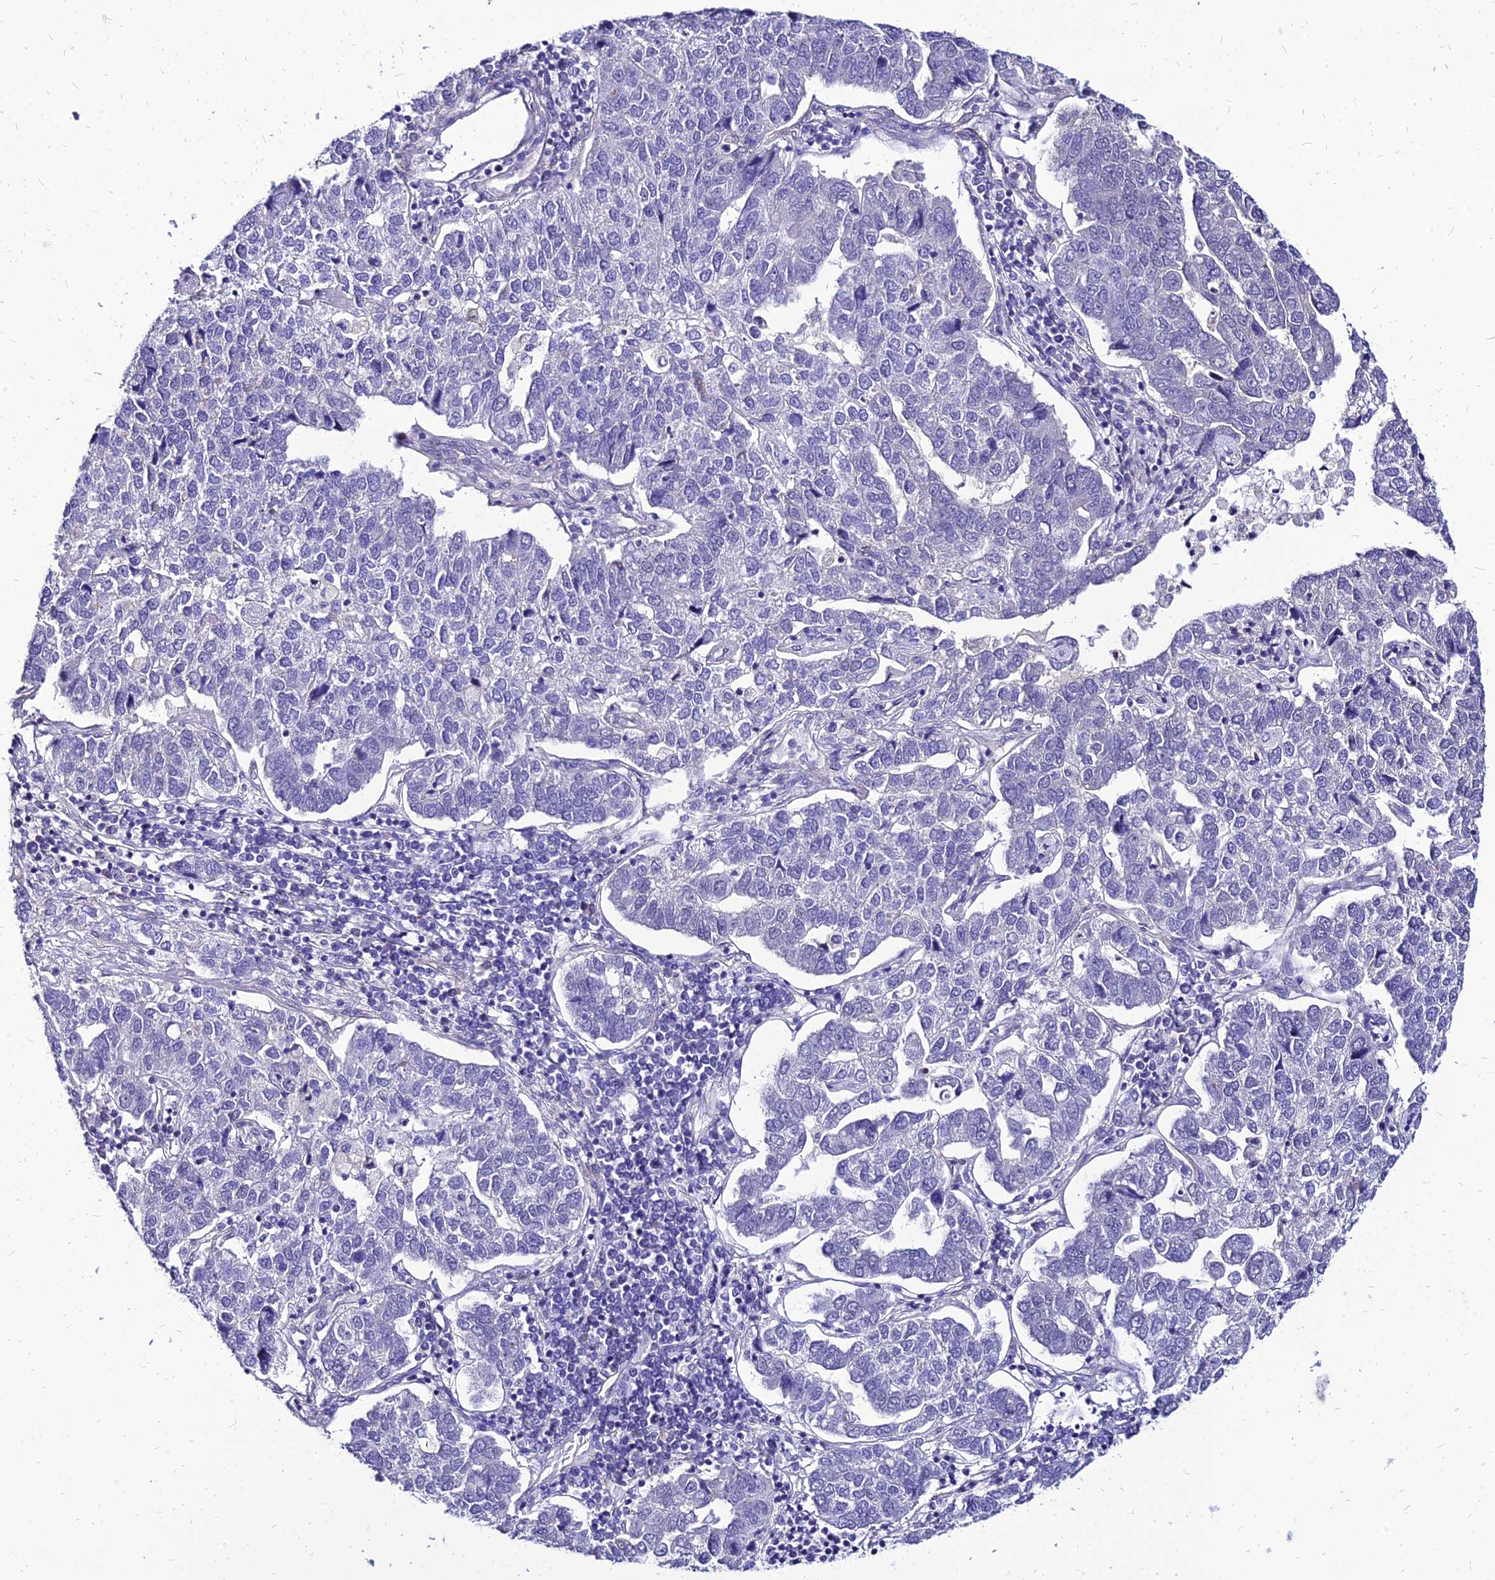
{"staining": {"intensity": "negative", "quantity": "none", "location": "none"}, "tissue": "pancreatic cancer", "cell_type": "Tumor cells", "image_type": "cancer", "snomed": [{"axis": "morphology", "description": "Adenocarcinoma, NOS"}, {"axis": "topography", "description": "Pancreas"}], "caption": "This is an immunohistochemistry image of adenocarcinoma (pancreatic). There is no expression in tumor cells.", "gene": "YEATS2", "patient": {"sex": "female", "age": 61}}